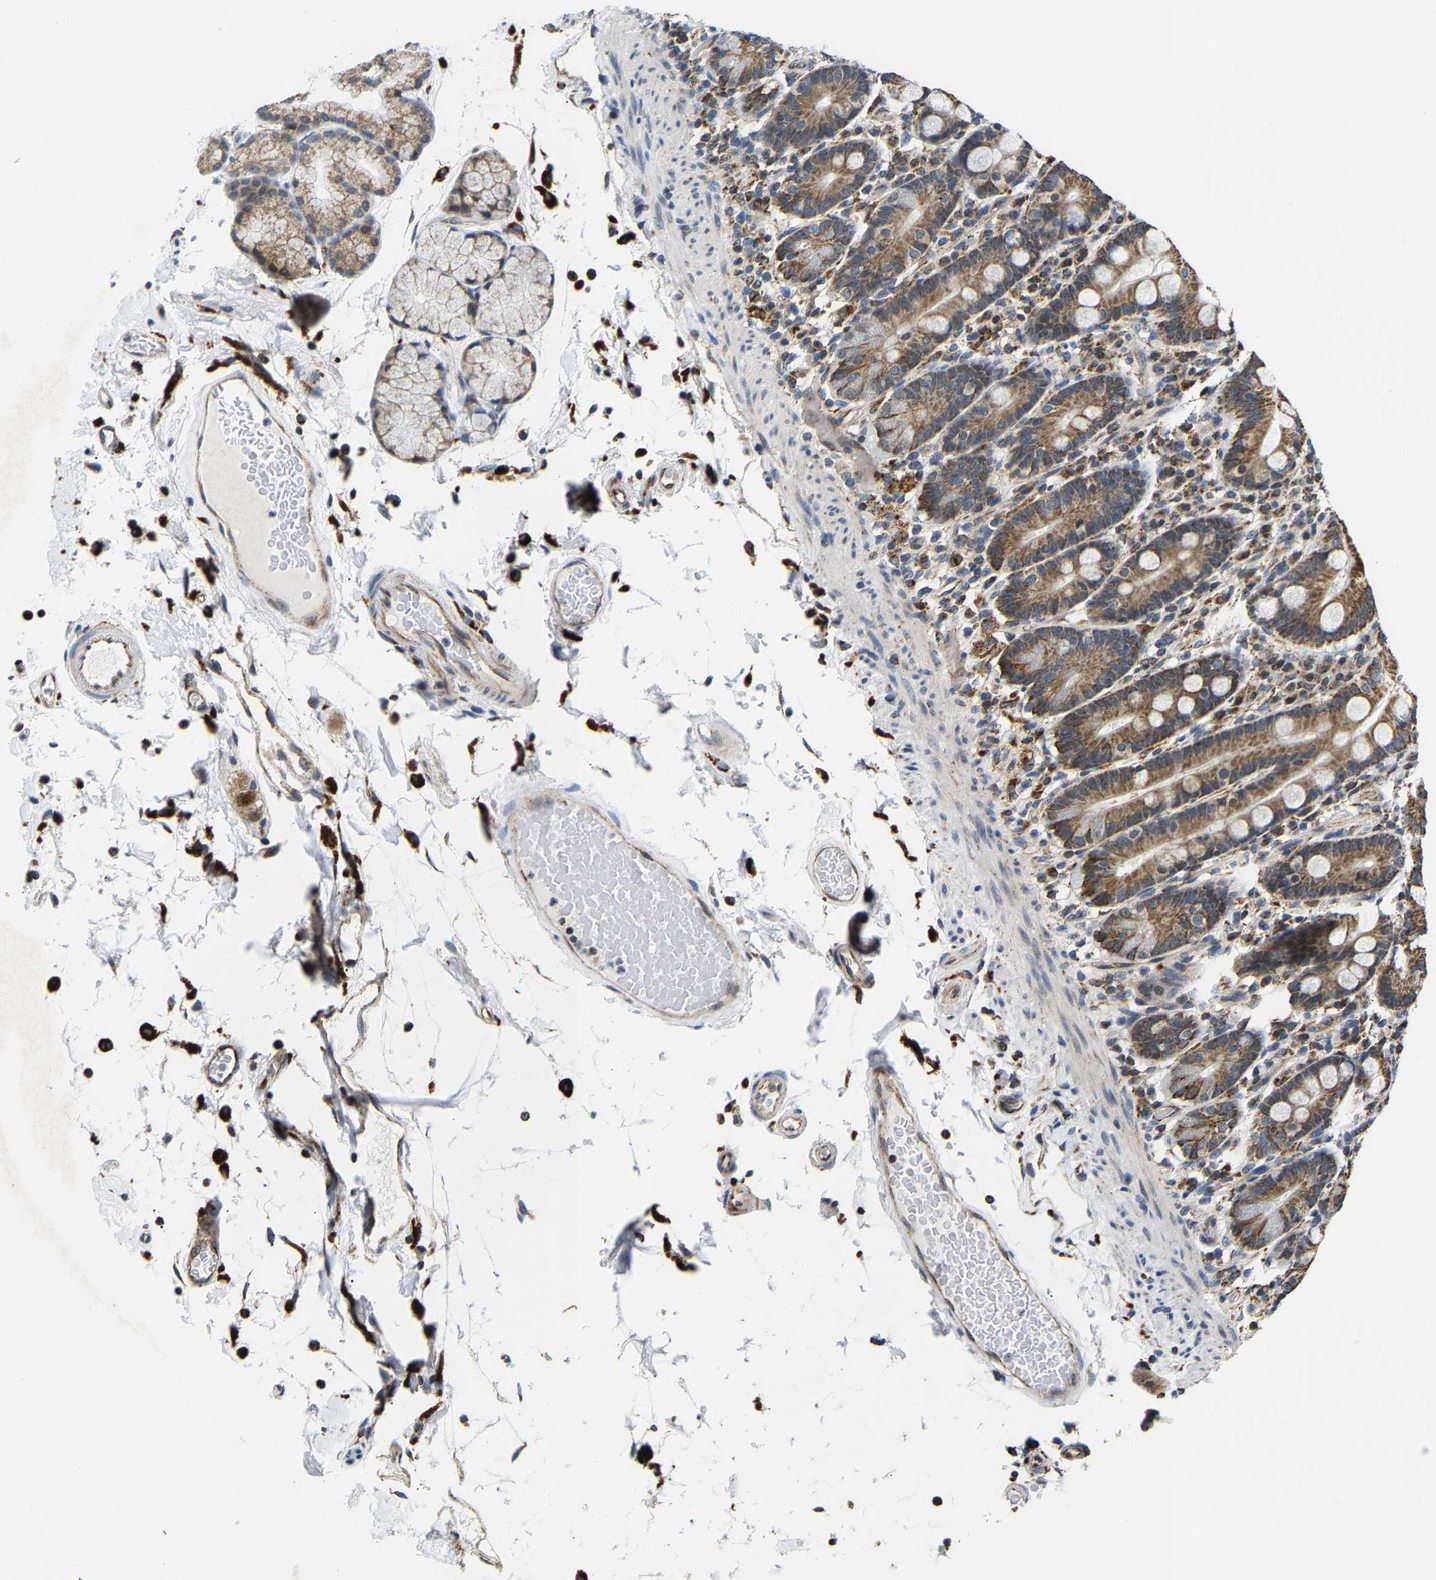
{"staining": {"intensity": "moderate", "quantity": ">75%", "location": "cytoplasmic/membranous"}, "tissue": "duodenum", "cell_type": "Glandular cells", "image_type": "normal", "snomed": [{"axis": "morphology", "description": "Normal tissue, NOS"}, {"axis": "topography", "description": "Small intestine, NOS"}], "caption": "This histopathology image reveals immunohistochemistry (IHC) staining of normal duodenum, with medium moderate cytoplasmic/membranous positivity in approximately >75% of glandular cells.", "gene": "GIMAP7", "patient": {"sex": "female", "age": 71}}